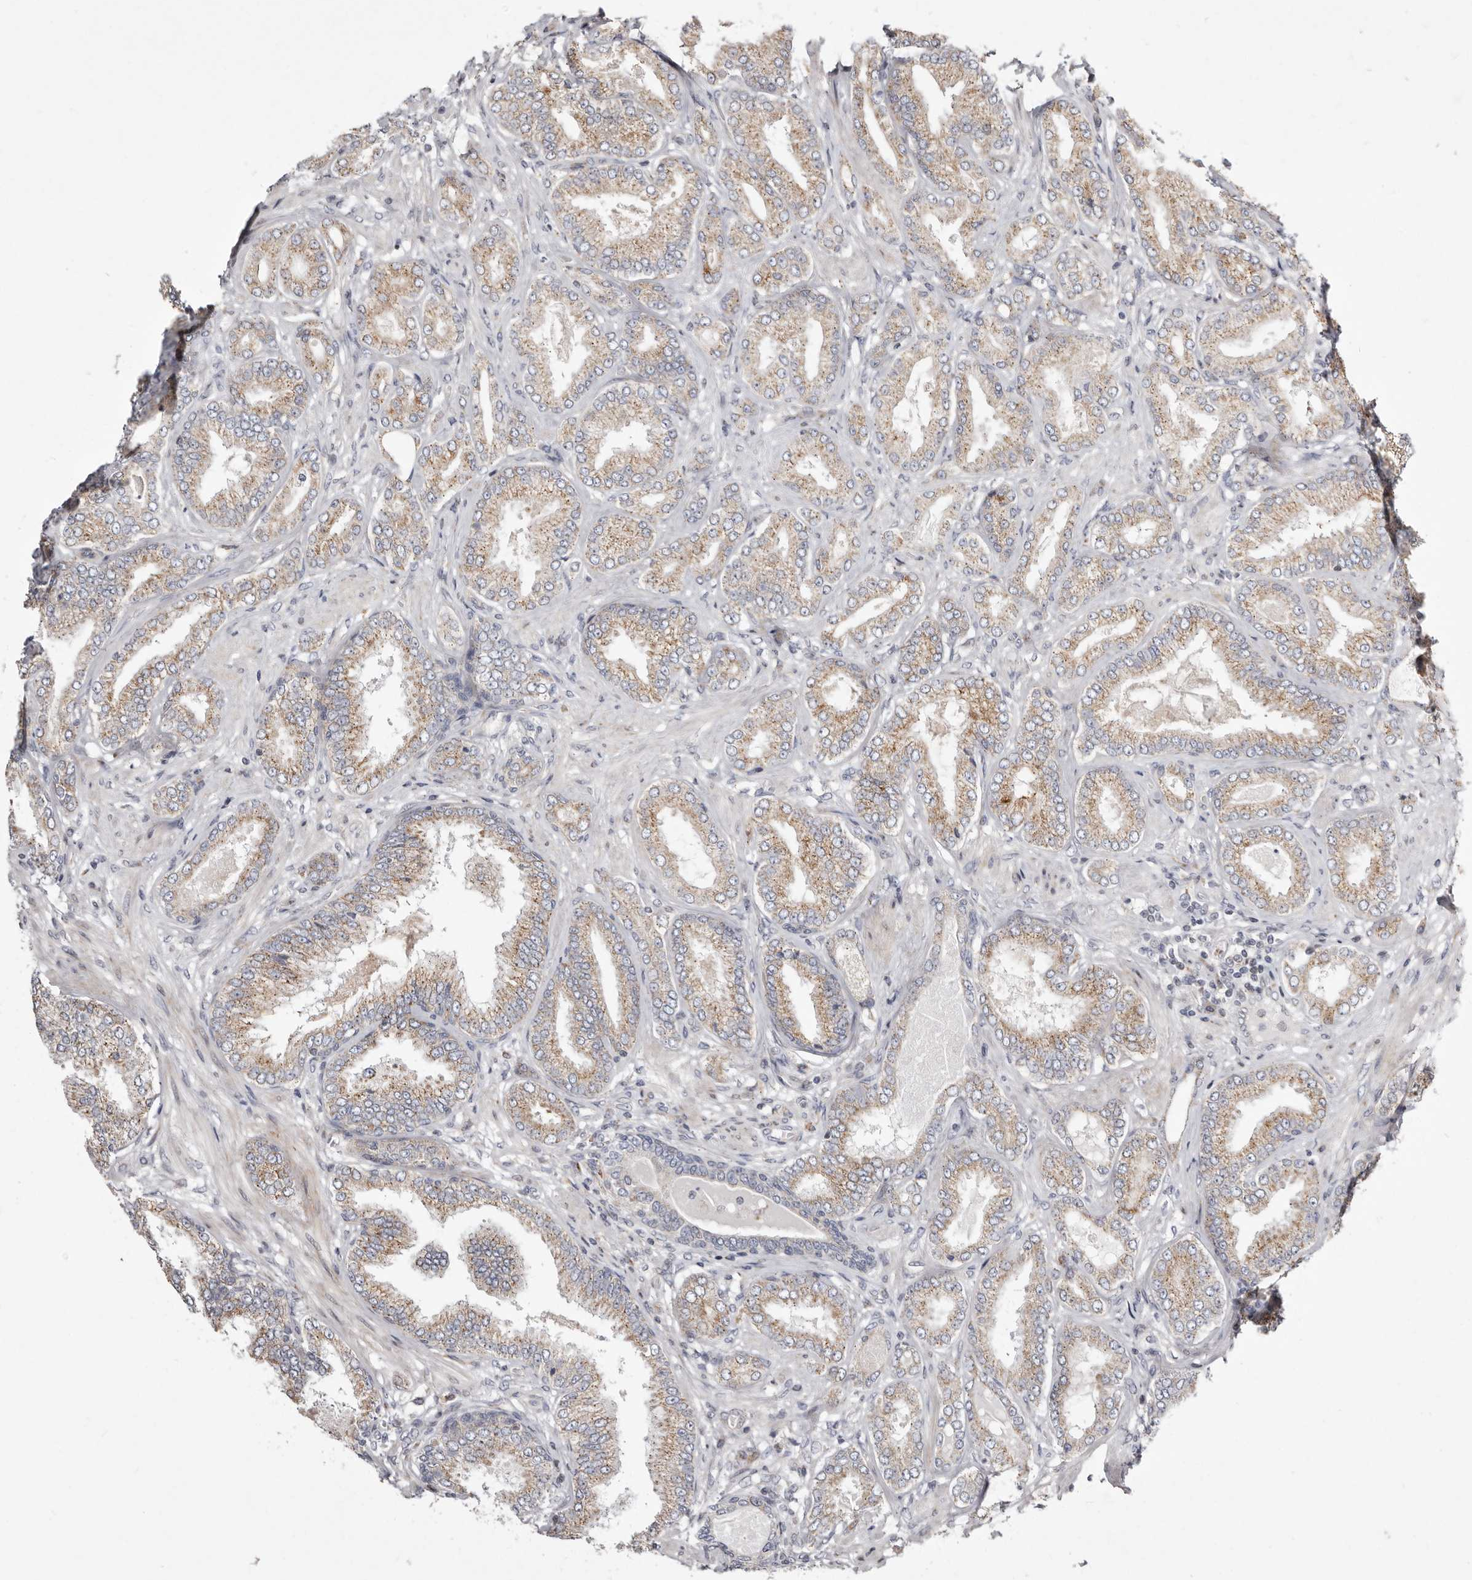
{"staining": {"intensity": "moderate", "quantity": "25%-75%", "location": "cytoplasmic/membranous"}, "tissue": "prostate cancer", "cell_type": "Tumor cells", "image_type": "cancer", "snomed": [{"axis": "morphology", "description": "Adenocarcinoma, Low grade"}, {"axis": "topography", "description": "Prostate"}], "caption": "A histopathology image of human prostate cancer (low-grade adenocarcinoma) stained for a protein displays moderate cytoplasmic/membranous brown staining in tumor cells. Using DAB (3,3'-diaminobenzidine) (brown) and hematoxylin (blue) stains, captured at high magnification using brightfield microscopy.", "gene": "TIMM17B", "patient": {"sex": "male", "age": 63}}